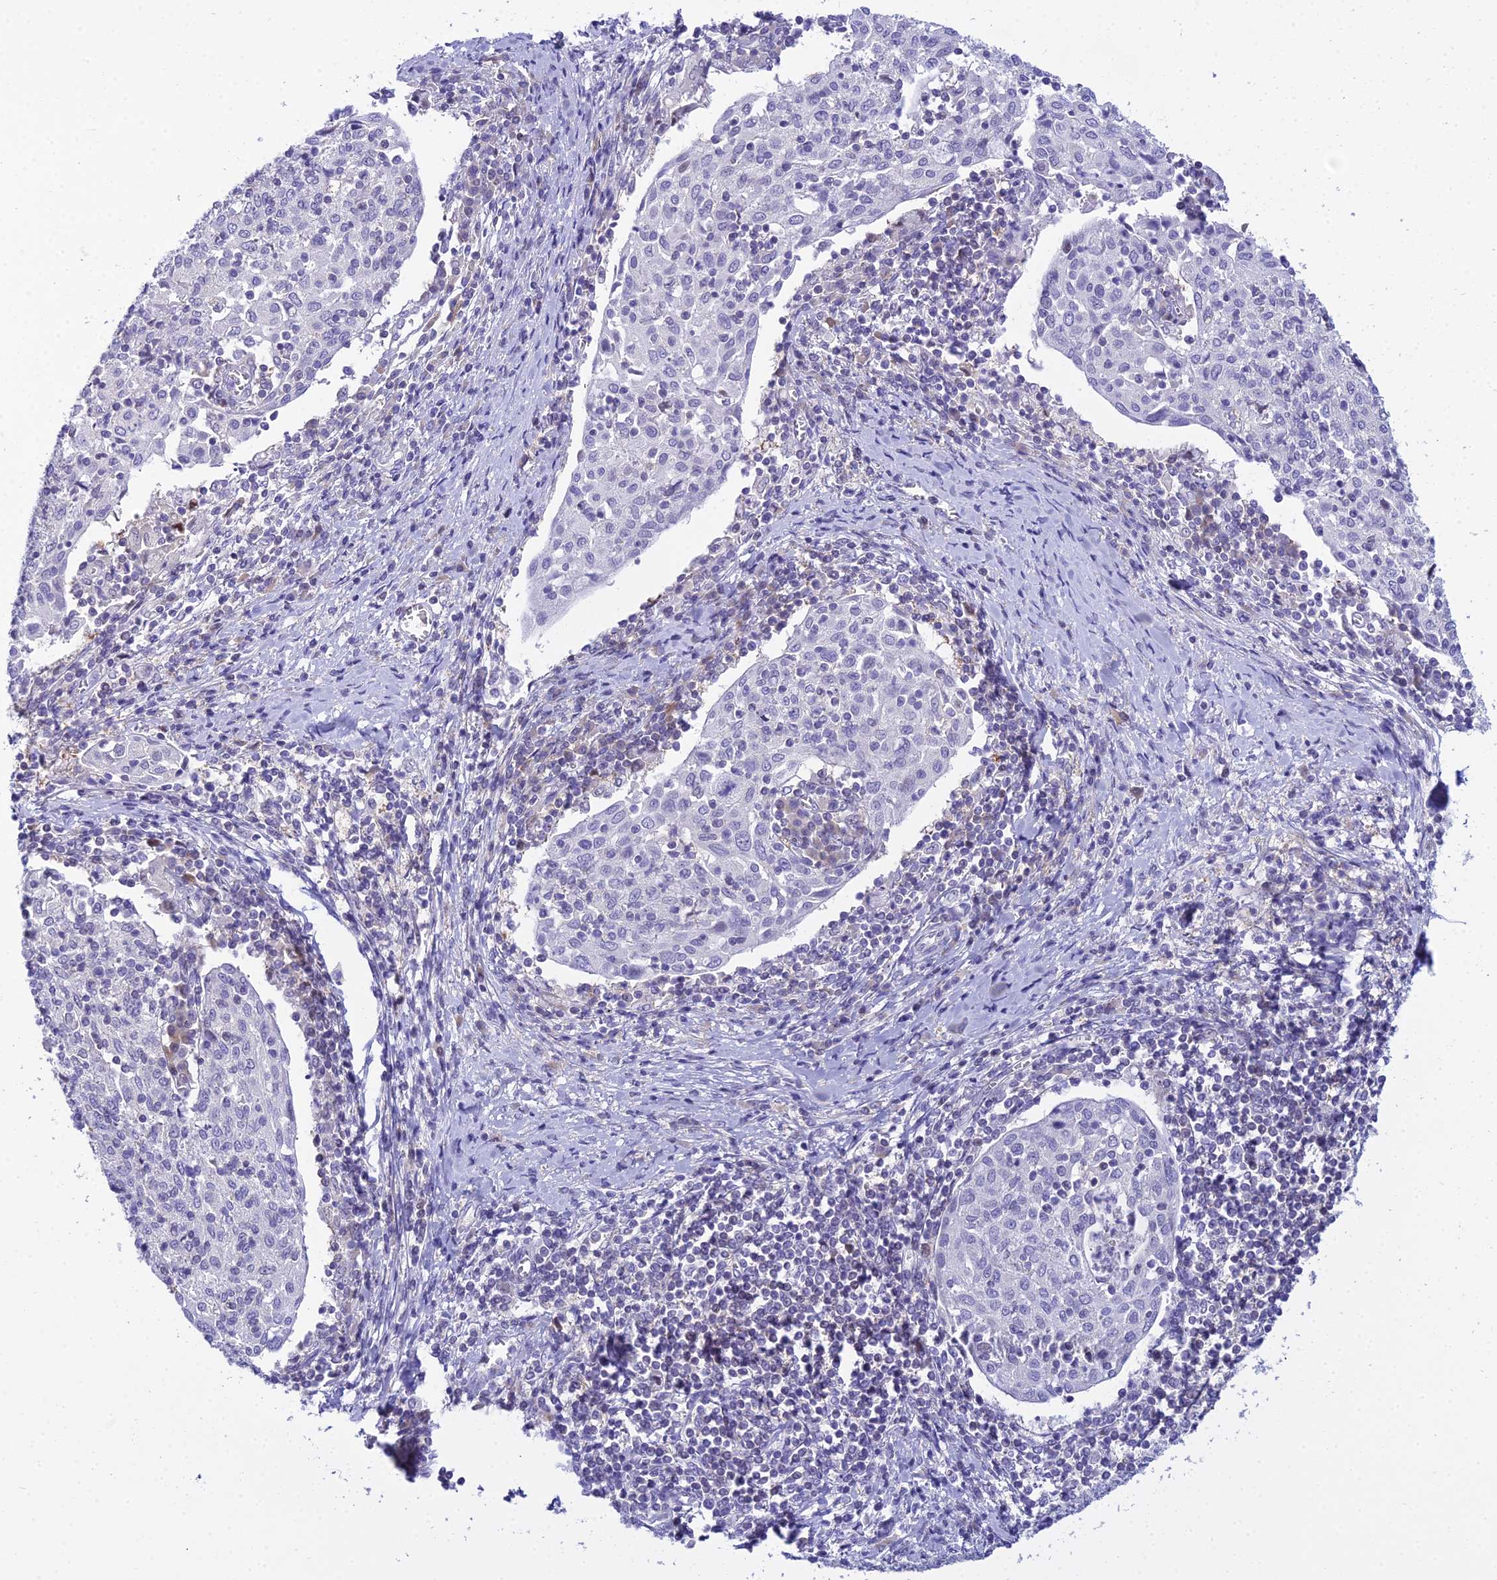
{"staining": {"intensity": "negative", "quantity": "none", "location": "none"}, "tissue": "cervical cancer", "cell_type": "Tumor cells", "image_type": "cancer", "snomed": [{"axis": "morphology", "description": "Squamous cell carcinoma, NOS"}, {"axis": "topography", "description": "Cervix"}], "caption": "This image is of cervical cancer (squamous cell carcinoma) stained with immunohistochemistry (IHC) to label a protein in brown with the nuclei are counter-stained blue. There is no positivity in tumor cells.", "gene": "ZMIZ1", "patient": {"sex": "female", "age": 52}}